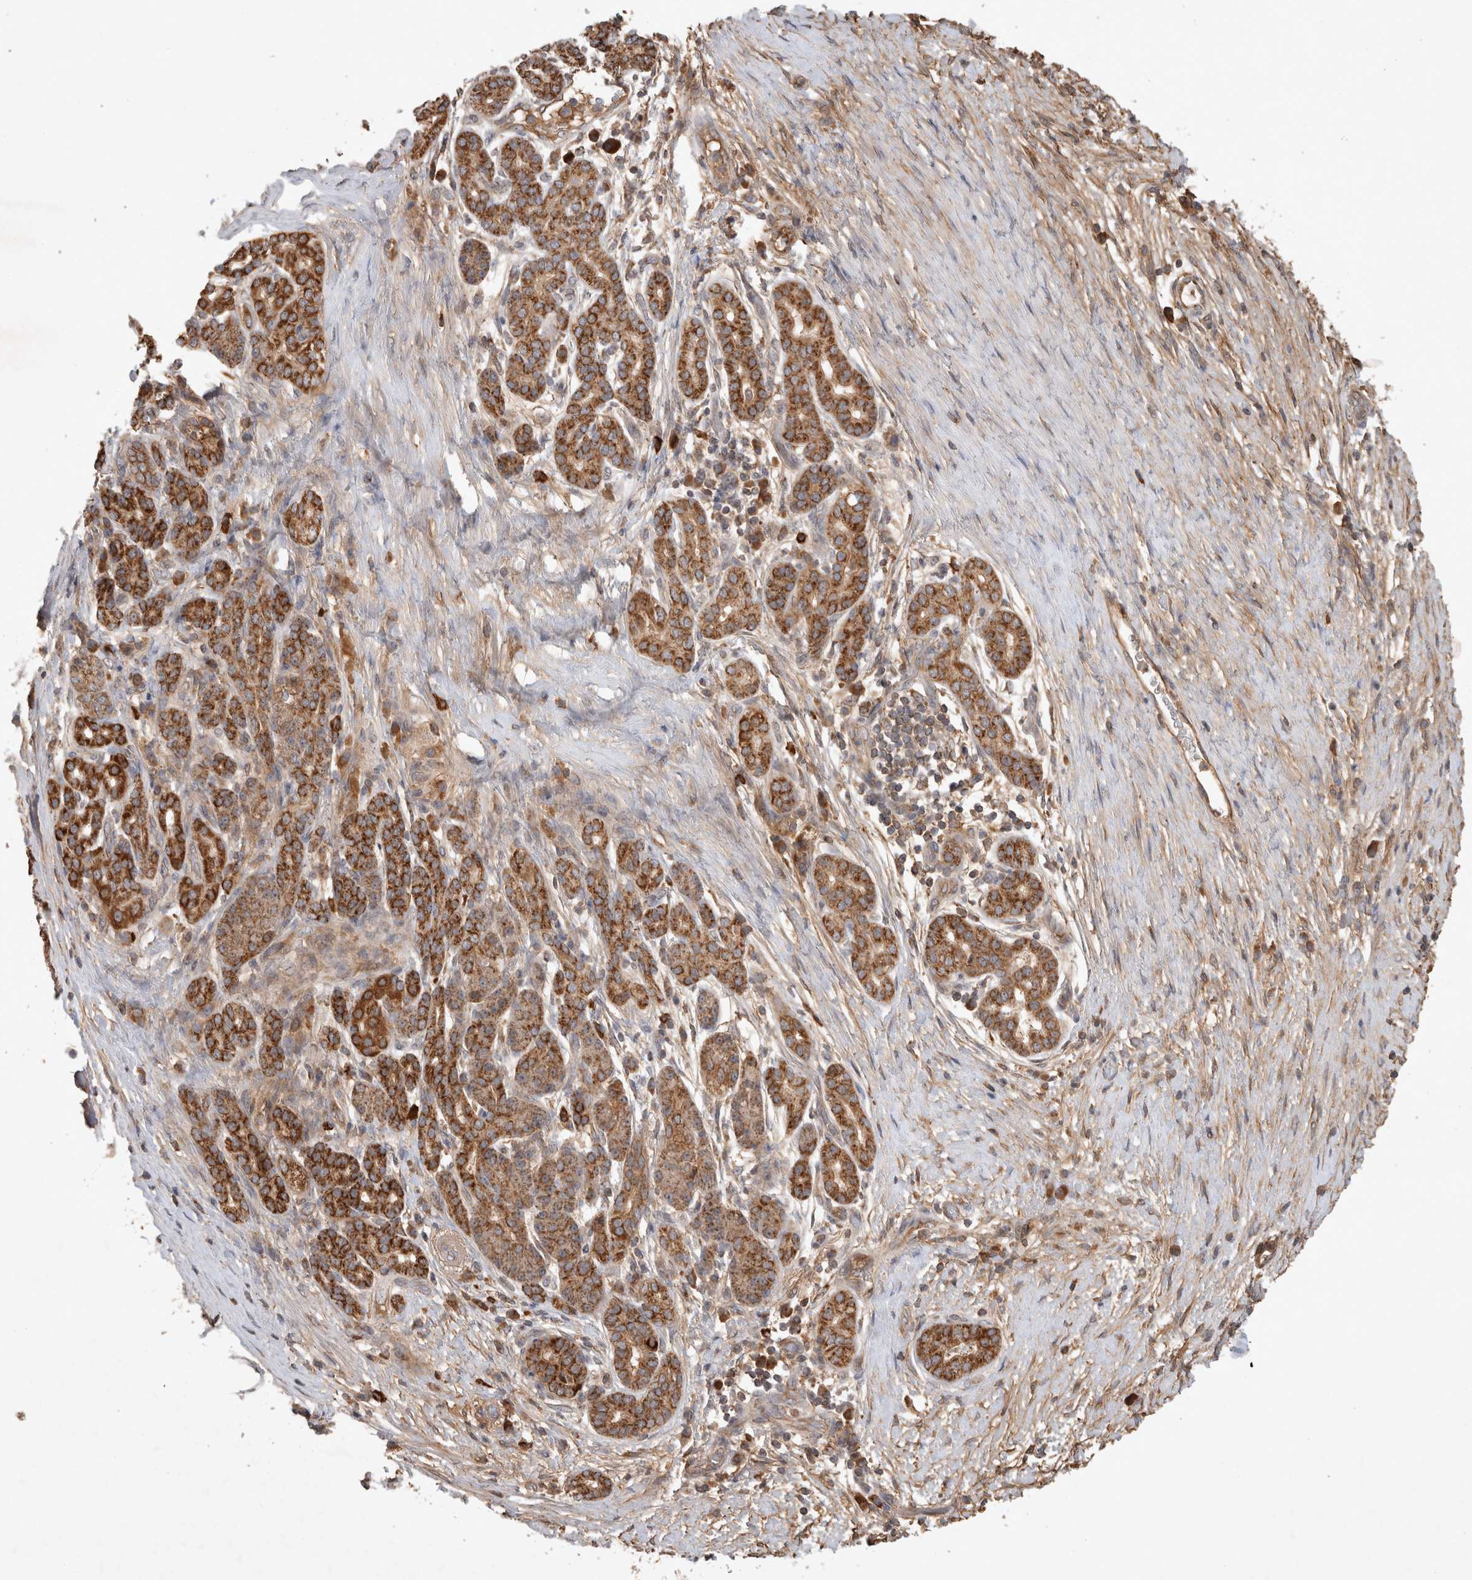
{"staining": {"intensity": "strong", "quantity": ">75%", "location": "cytoplasmic/membranous"}, "tissue": "pancreatic cancer", "cell_type": "Tumor cells", "image_type": "cancer", "snomed": [{"axis": "morphology", "description": "Adenocarcinoma, NOS"}, {"axis": "topography", "description": "Pancreas"}], "caption": "Immunohistochemical staining of human pancreatic cancer (adenocarcinoma) demonstrates strong cytoplasmic/membranous protein expression in about >75% of tumor cells. (Brightfield microscopy of DAB IHC at high magnification).", "gene": "SERAC1", "patient": {"sex": "male", "age": 72}}